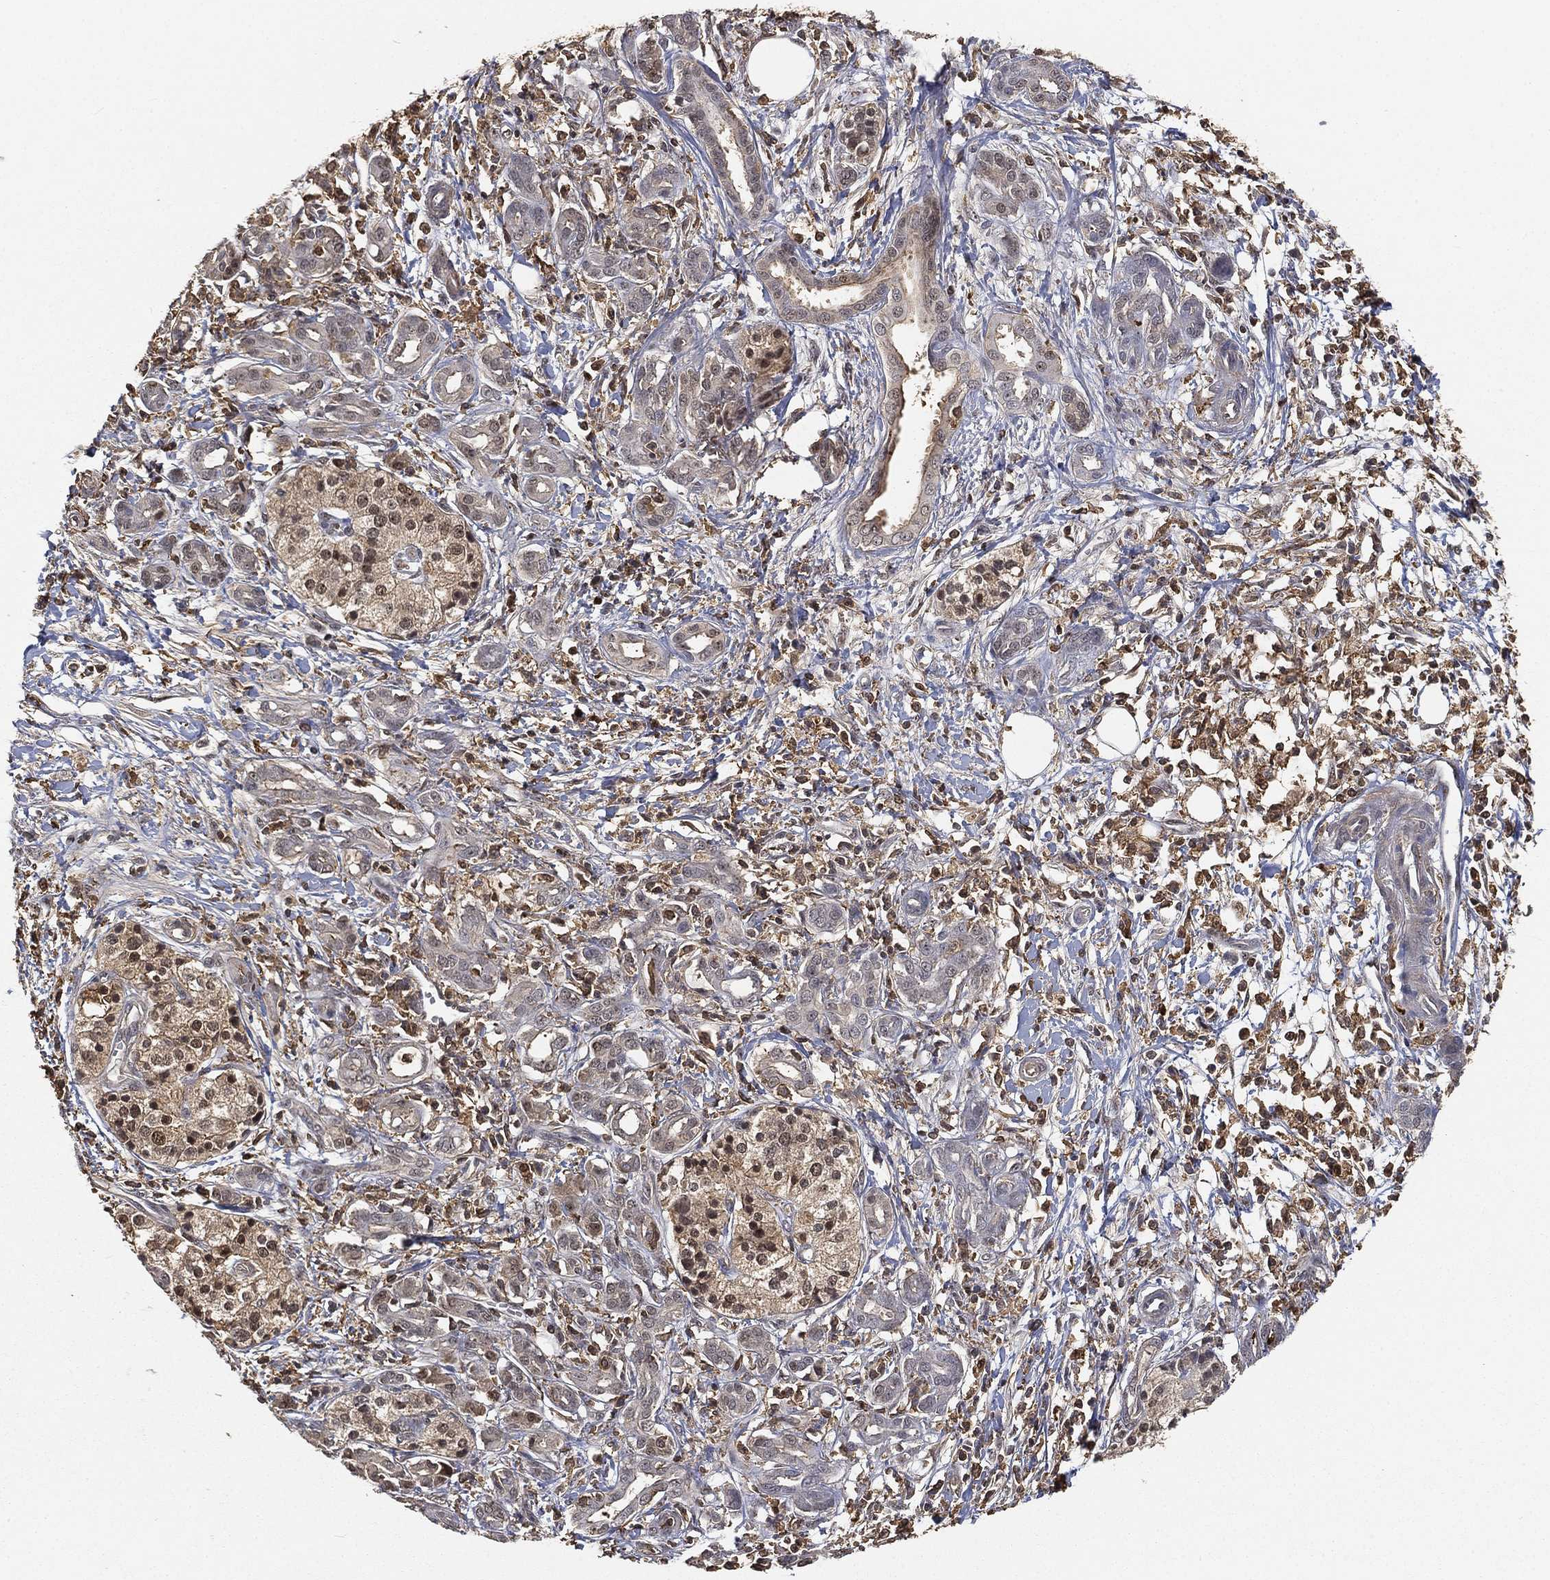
{"staining": {"intensity": "moderate", "quantity": "<25%", "location": "cytoplasmic/membranous"}, "tissue": "pancreatic cancer", "cell_type": "Tumor cells", "image_type": "cancer", "snomed": [{"axis": "morphology", "description": "Adenocarcinoma, NOS"}, {"axis": "topography", "description": "Pancreas"}], "caption": "Pancreatic cancer (adenocarcinoma) stained with DAB (3,3'-diaminobenzidine) immunohistochemistry displays low levels of moderate cytoplasmic/membranous staining in approximately <25% of tumor cells. (Stains: DAB (3,3'-diaminobenzidine) in brown, nuclei in blue, Microscopy: brightfield microscopy at high magnification).", "gene": "CRYL1", "patient": {"sex": "male", "age": 72}}